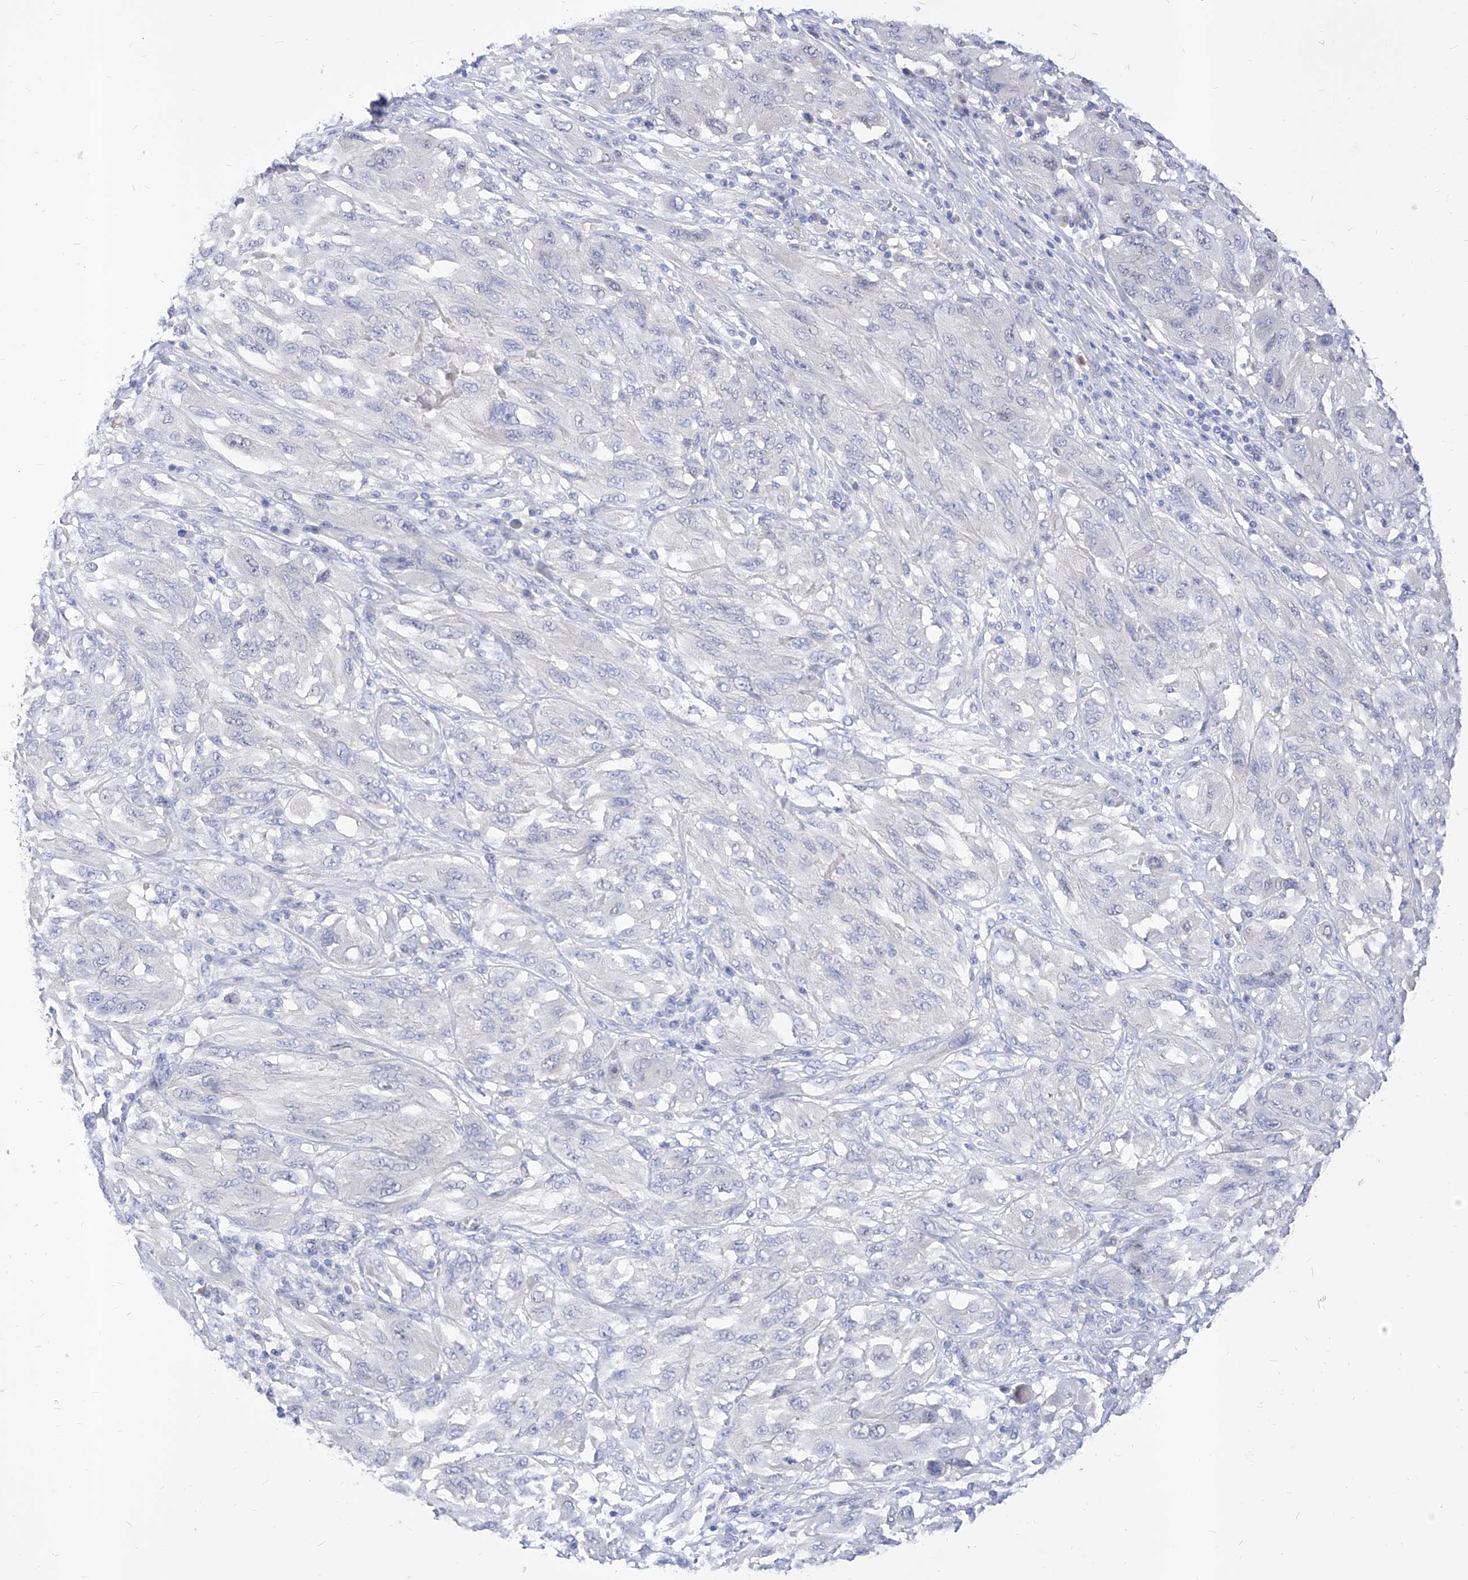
{"staining": {"intensity": "negative", "quantity": "none", "location": "none"}, "tissue": "melanoma", "cell_type": "Tumor cells", "image_type": "cancer", "snomed": [{"axis": "morphology", "description": "Malignant melanoma, NOS"}, {"axis": "topography", "description": "Skin"}], "caption": "This is an immunohistochemistry (IHC) photomicrograph of human malignant melanoma. There is no staining in tumor cells.", "gene": "VAX1", "patient": {"sex": "female", "age": 91}}